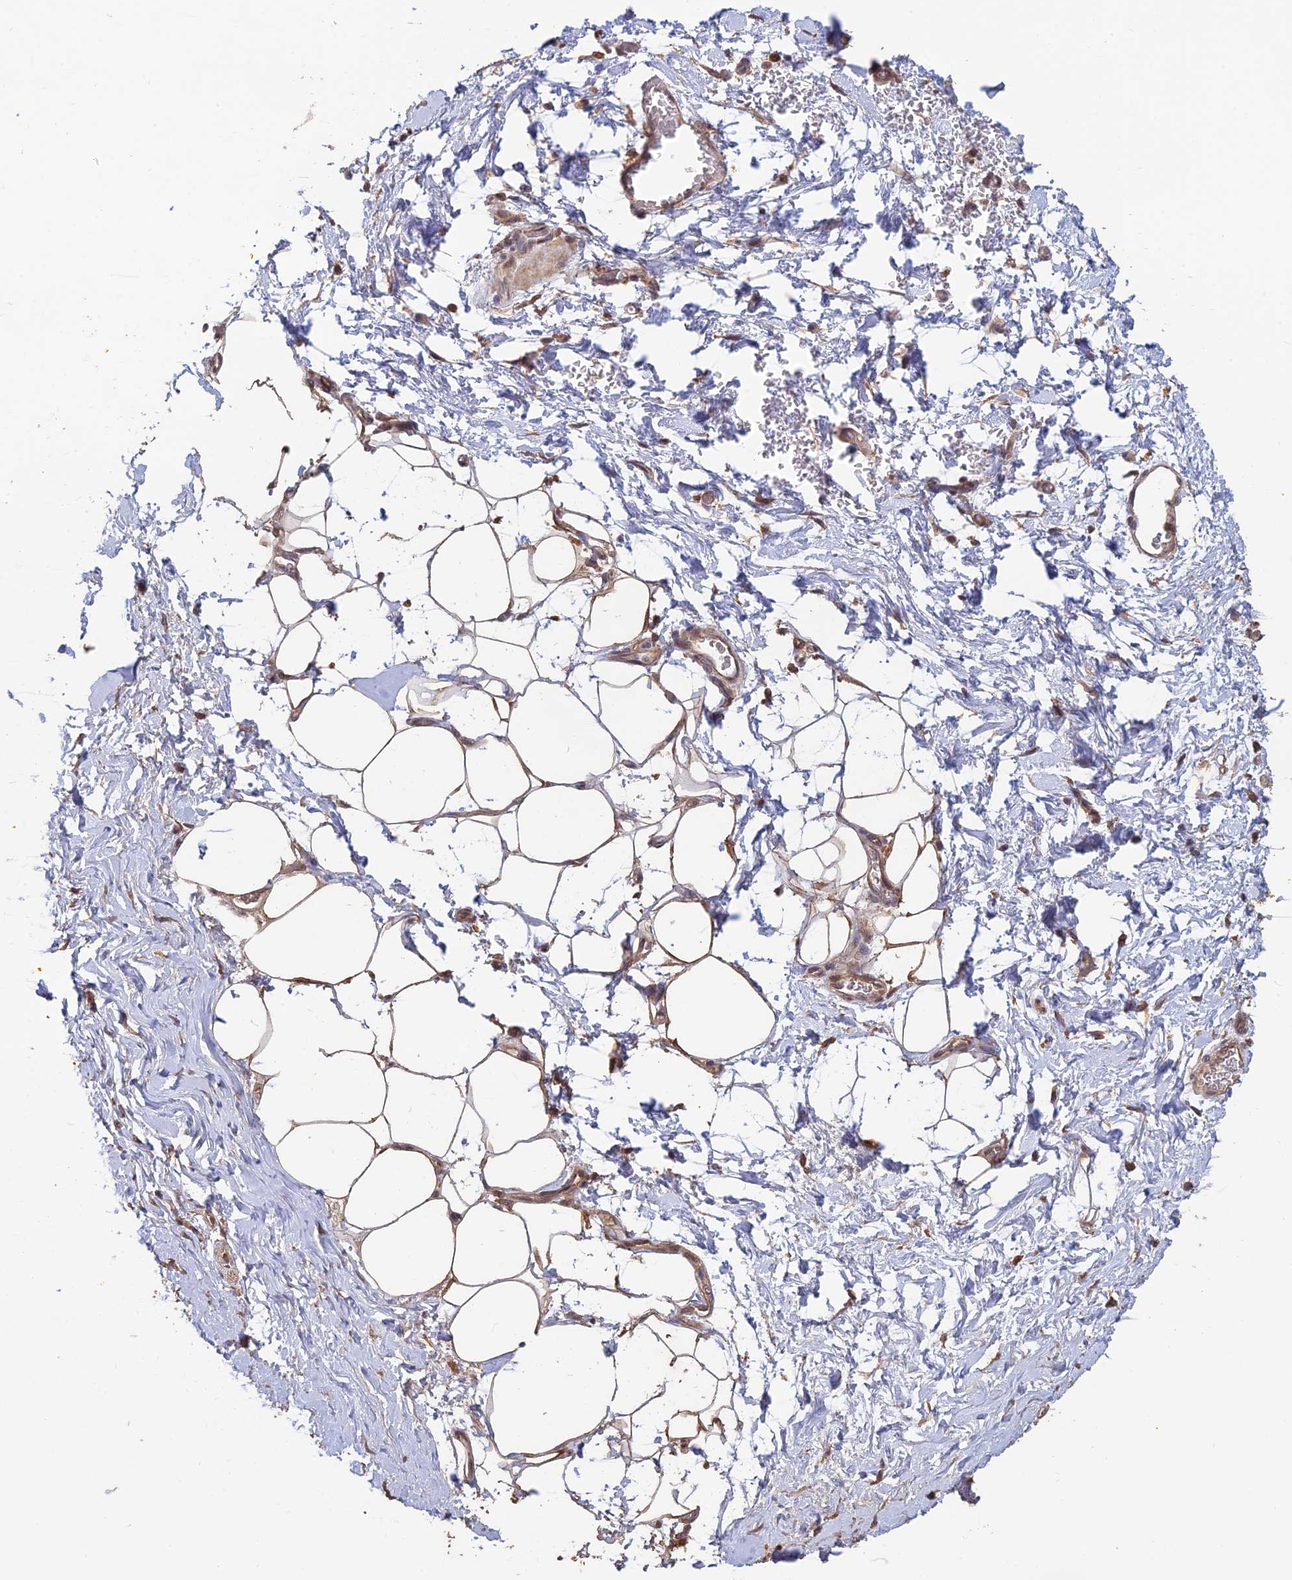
{"staining": {"intensity": "moderate", "quantity": ">75%", "location": "cytoplasmic/membranous"}, "tissue": "adipose tissue", "cell_type": "Adipocytes", "image_type": "normal", "snomed": [{"axis": "morphology", "description": "Normal tissue, NOS"}, {"axis": "morphology", "description": "Adenocarcinoma, NOS"}, {"axis": "topography", "description": "Pancreas"}, {"axis": "topography", "description": "Peripheral nerve tissue"}], "caption": "The immunohistochemical stain shows moderate cytoplasmic/membranous staining in adipocytes of benign adipose tissue.", "gene": "SHISA5", "patient": {"sex": "male", "age": 59}}